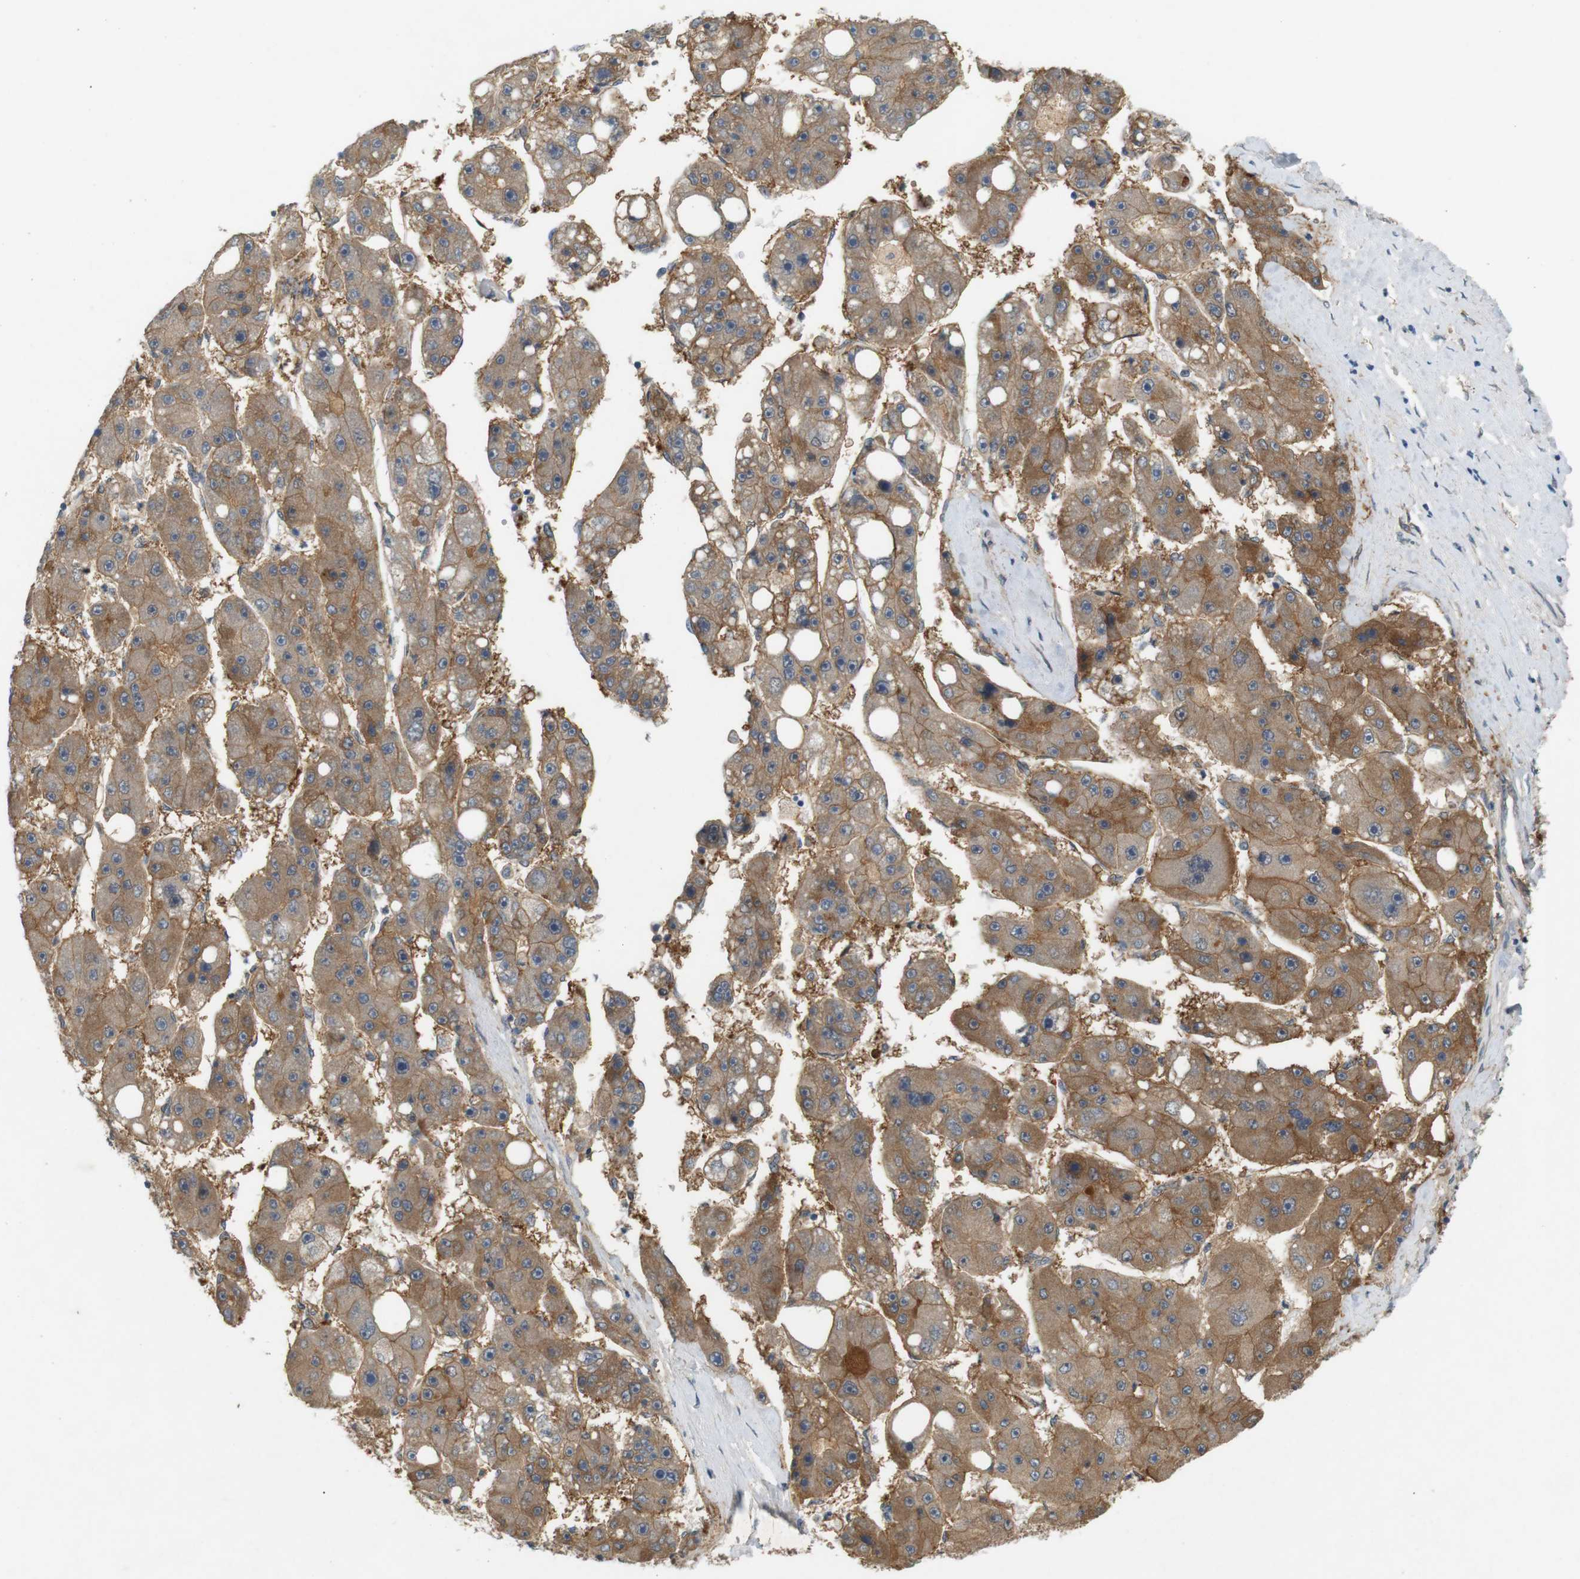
{"staining": {"intensity": "moderate", "quantity": ">75%", "location": "cytoplasmic/membranous"}, "tissue": "liver cancer", "cell_type": "Tumor cells", "image_type": "cancer", "snomed": [{"axis": "morphology", "description": "Carcinoma, Hepatocellular, NOS"}, {"axis": "topography", "description": "Liver"}], "caption": "Human liver cancer stained for a protein (brown) demonstrates moderate cytoplasmic/membranous positive positivity in about >75% of tumor cells.", "gene": "PVR", "patient": {"sex": "female", "age": 61}}